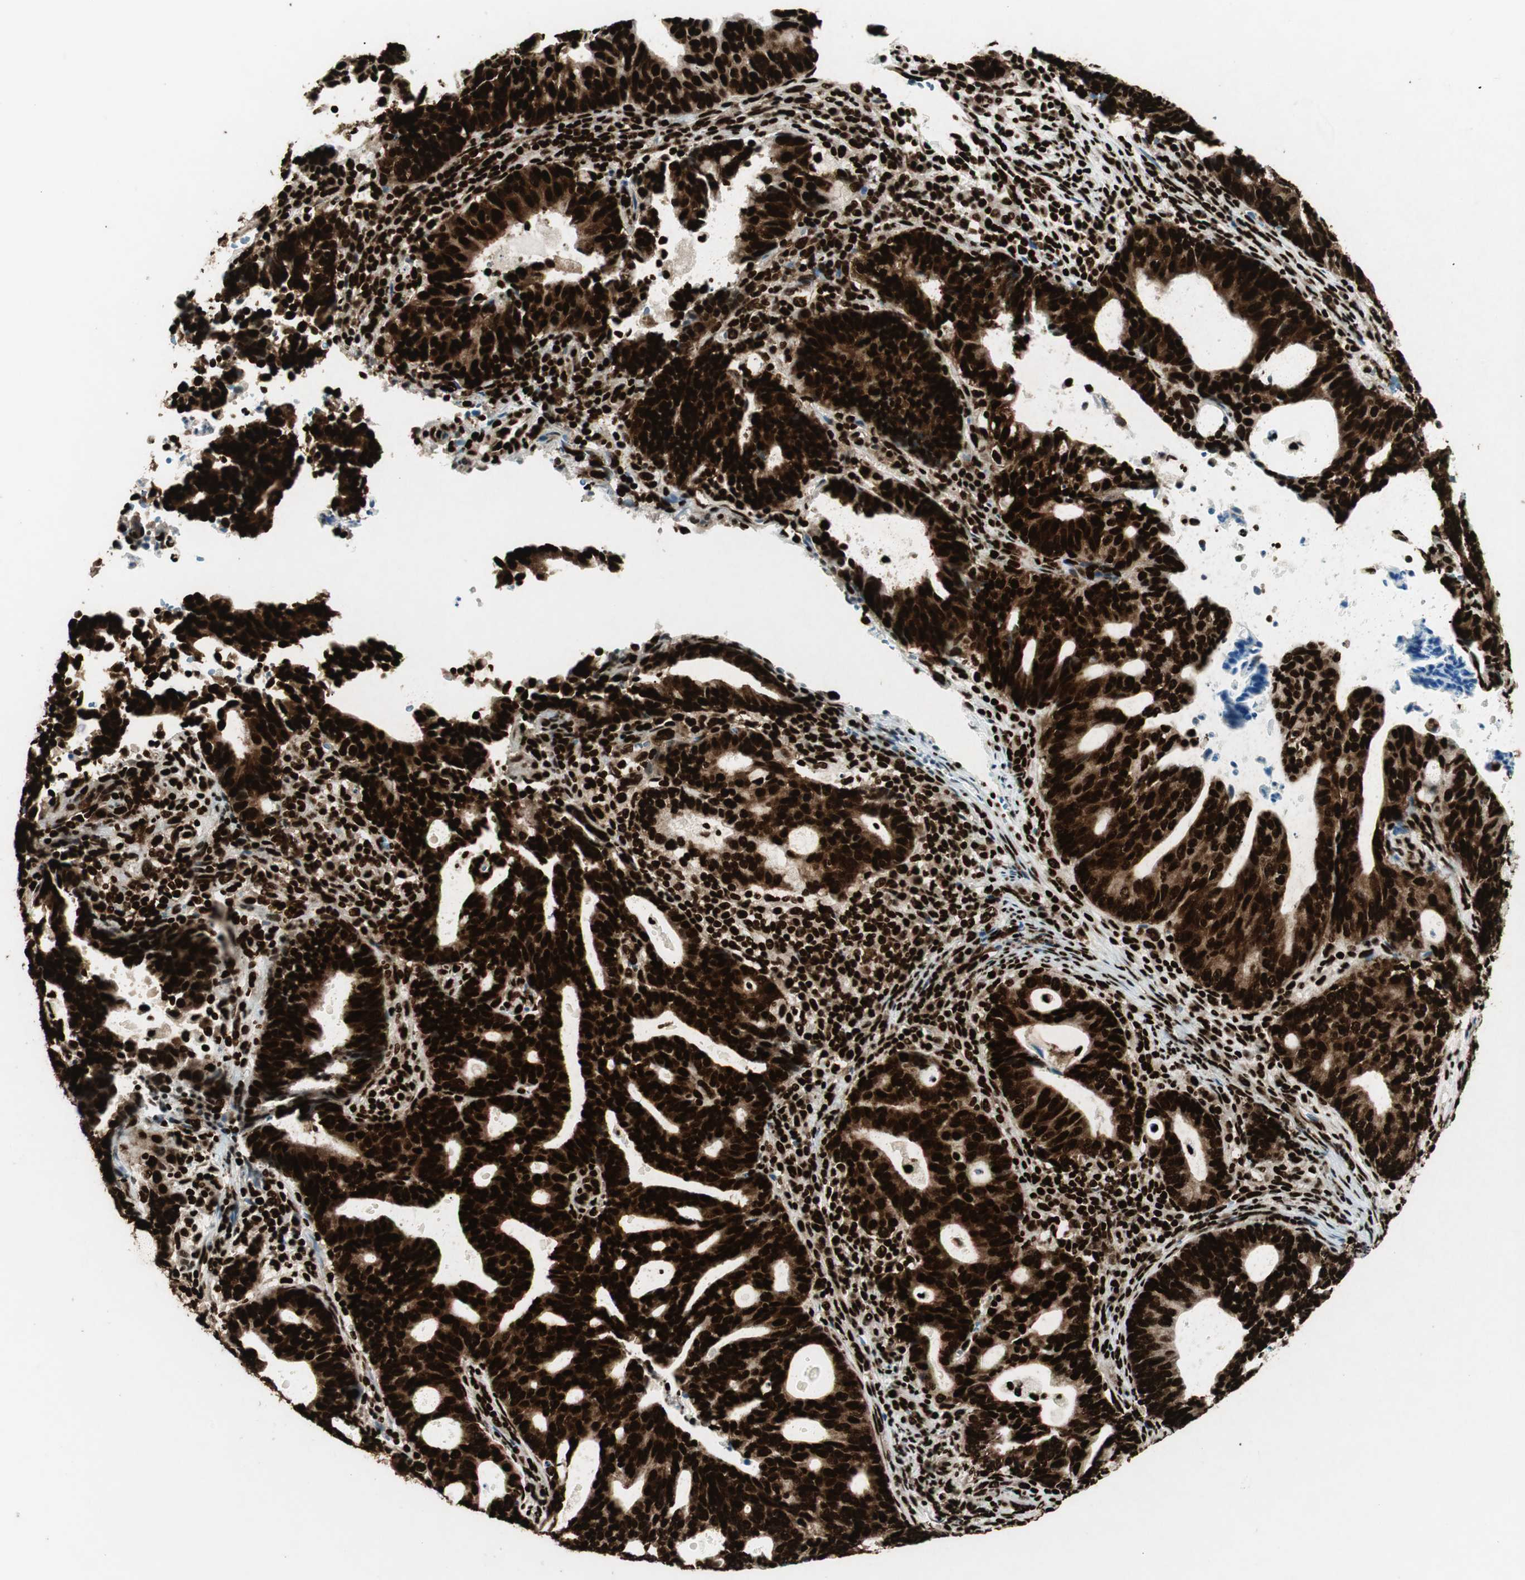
{"staining": {"intensity": "strong", "quantity": ">75%", "location": "cytoplasmic/membranous,nuclear"}, "tissue": "endometrial cancer", "cell_type": "Tumor cells", "image_type": "cancer", "snomed": [{"axis": "morphology", "description": "Adenocarcinoma, NOS"}, {"axis": "topography", "description": "Uterus"}], "caption": "Adenocarcinoma (endometrial) tissue displays strong cytoplasmic/membranous and nuclear expression in approximately >75% of tumor cells", "gene": "EWSR1", "patient": {"sex": "female", "age": 83}}